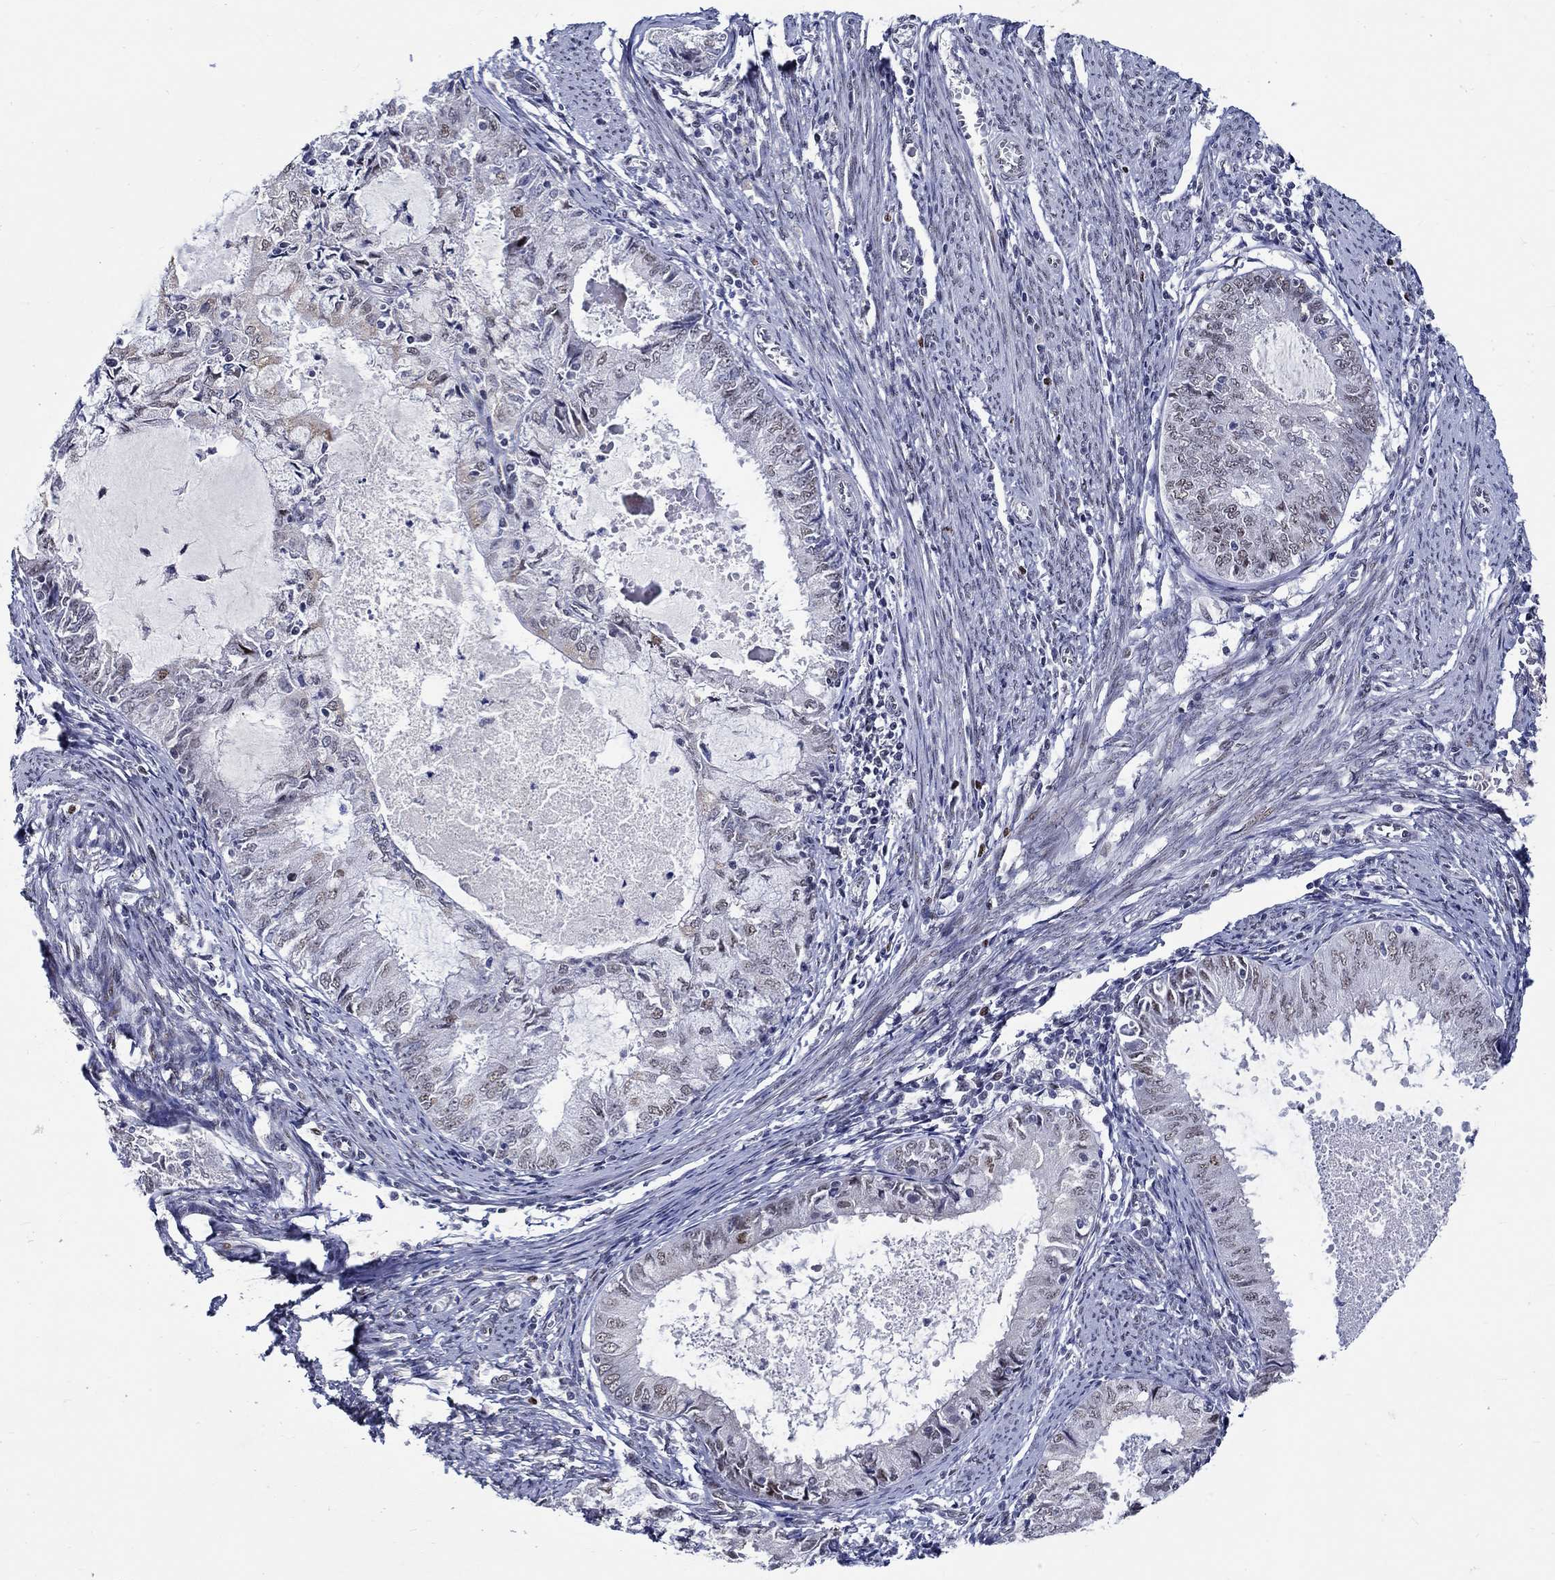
{"staining": {"intensity": "negative", "quantity": "none", "location": "none"}, "tissue": "endometrial cancer", "cell_type": "Tumor cells", "image_type": "cancer", "snomed": [{"axis": "morphology", "description": "Adenocarcinoma, NOS"}, {"axis": "topography", "description": "Endometrium"}], "caption": "This is an IHC histopathology image of human adenocarcinoma (endometrial). There is no staining in tumor cells.", "gene": "GATA2", "patient": {"sex": "female", "age": 57}}